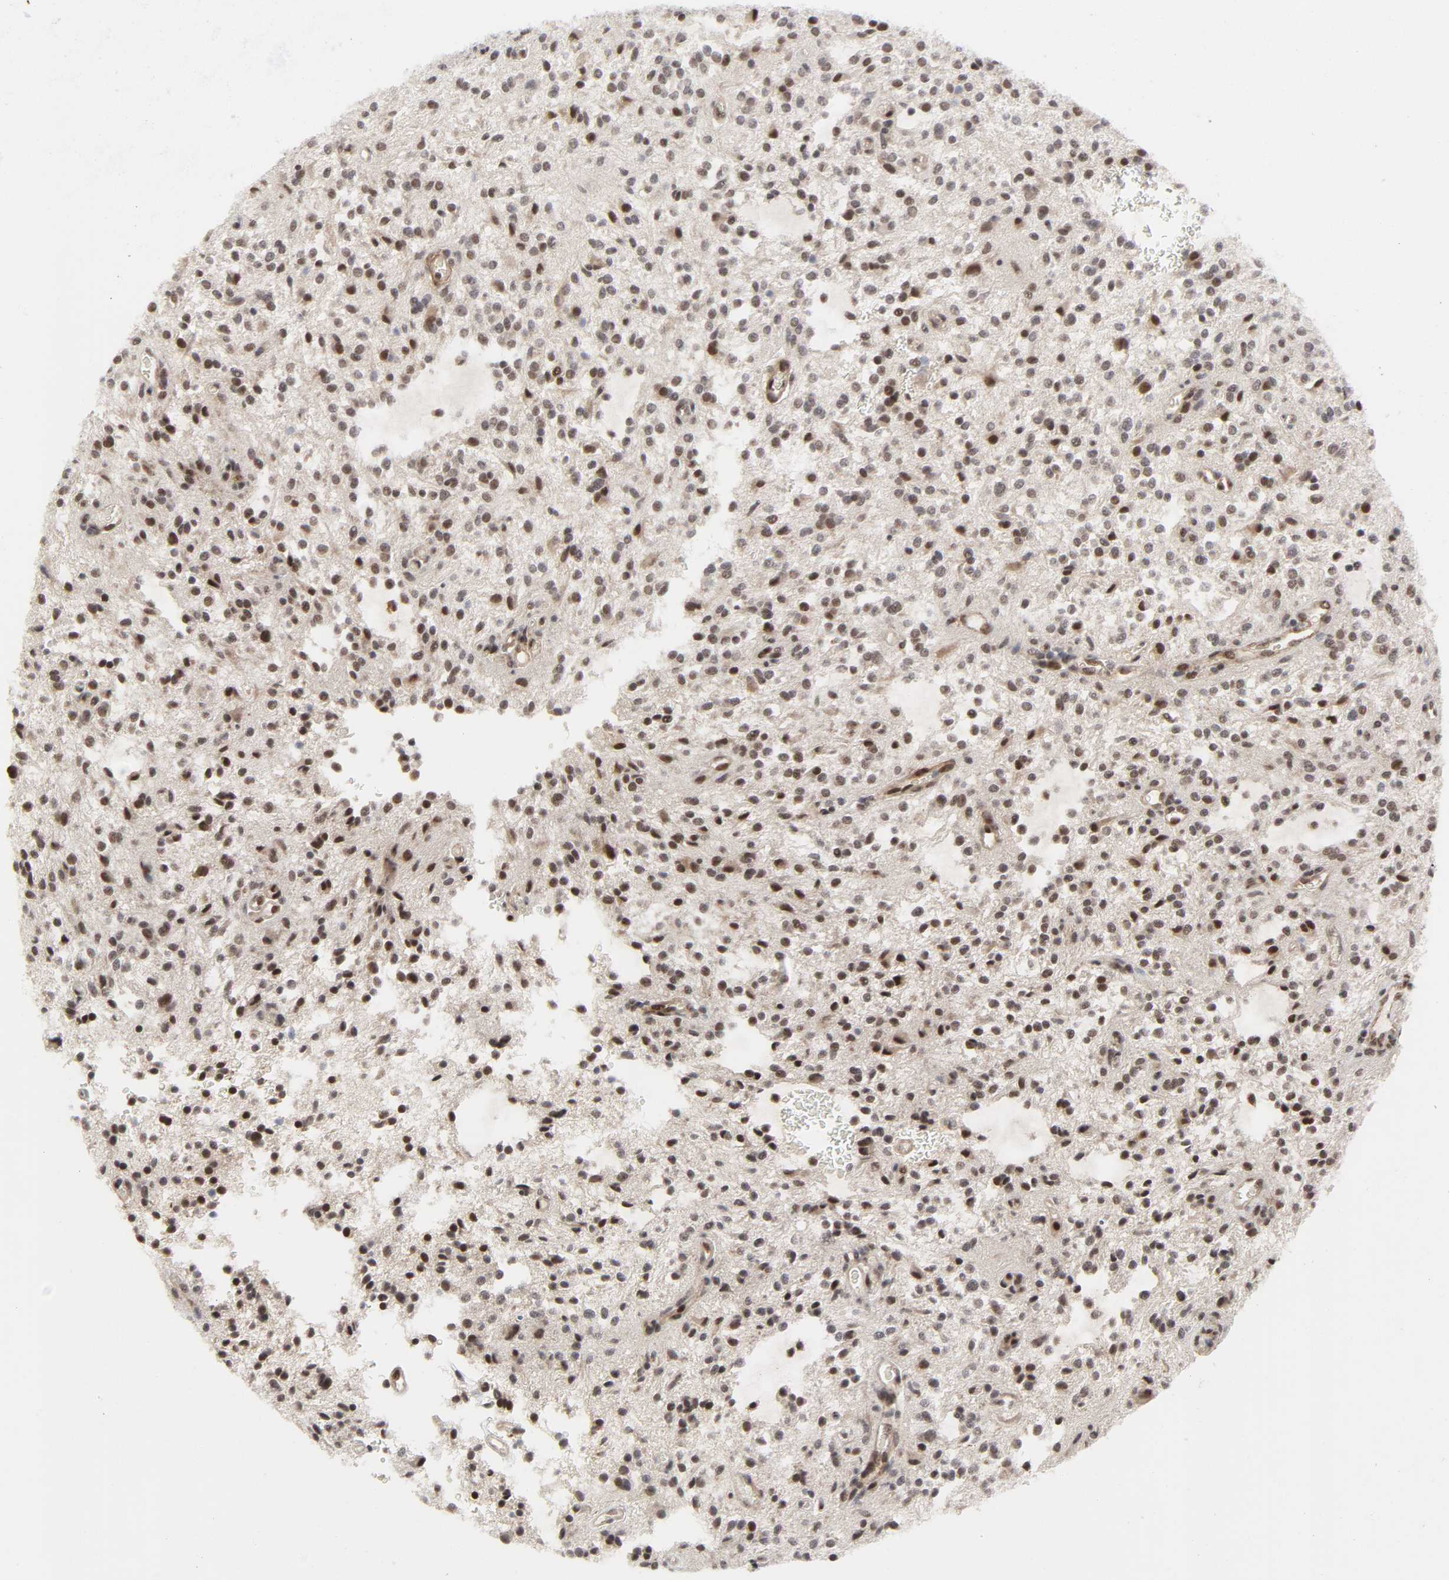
{"staining": {"intensity": "strong", "quantity": ">75%", "location": "nuclear"}, "tissue": "glioma", "cell_type": "Tumor cells", "image_type": "cancer", "snomed": [{"axis": "morphology", "description": "Glioma, malignant, NOS"}, {"axis": "topography", "description": "Cerebellum"}], "caption": "The histopathology image reveals staining of malignant glioma, revealing strong nuclear protein expression (brown color) within tumor cells. (Brightfield microscopy of DAB IHC at high magnification).", "gene": "ZKSCAN8", "patient": {"sex": "female", "age": 10}}